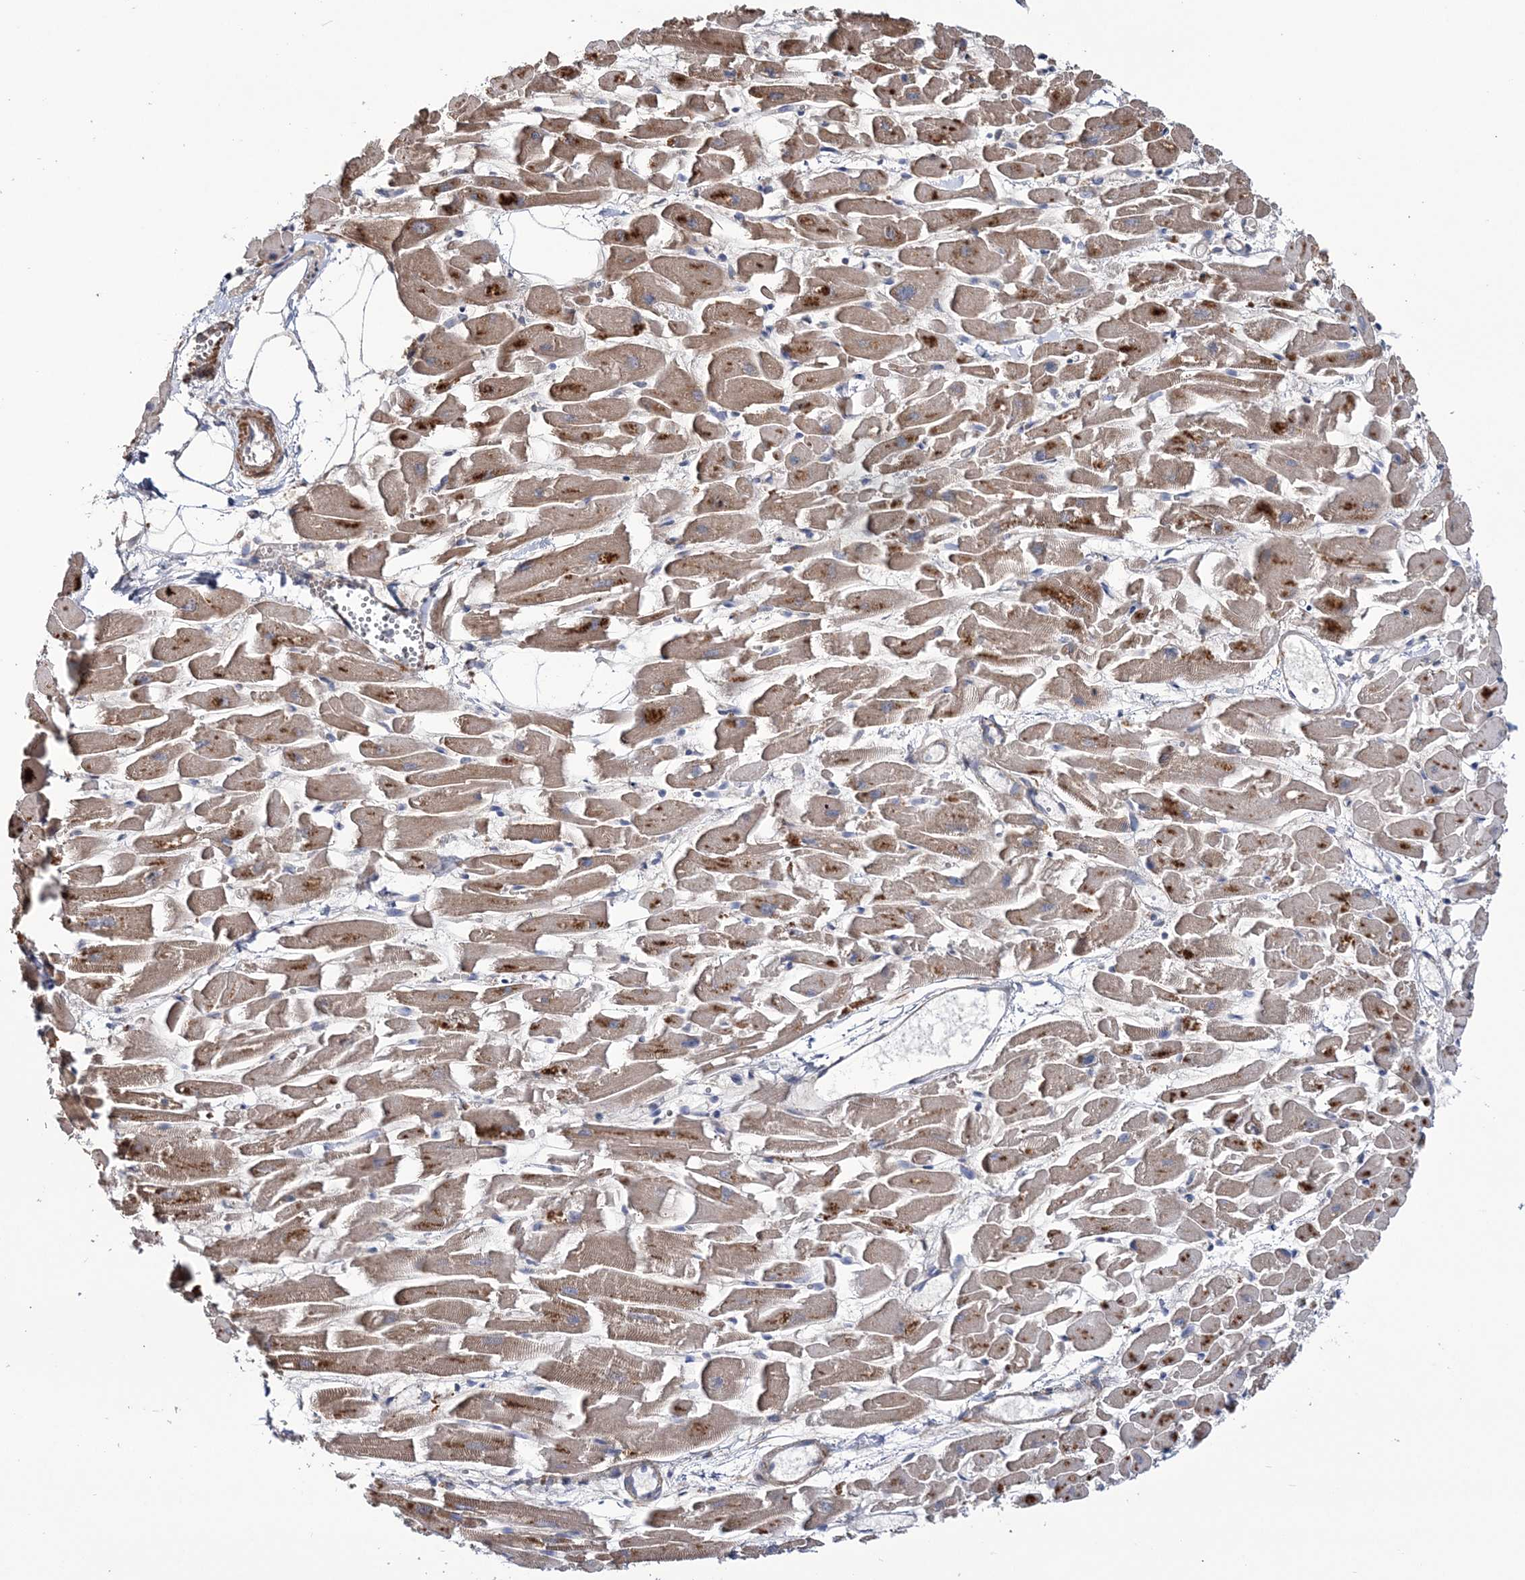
{"staining": {"intensity": "moderate", "quantity": ">75%", "location": "cytoplasmic/membranous"}, "tissue": "heart muscle", "cell_type": "Cardiomyocytes", "image_type": "normal", "snomed": [{"axis": "morphology", "description": "Normal tissue, NOS"}, {"axis": "topography", "description": "Heart"}], "caption": "Protein expression by immunohistochemistry (IHC) shows moderate cytoplasmic/membranous expression in approximately >75% of cardiomyocytes in normal heart muscle.", "gene": "PPP2R2B", "patient": {"sex": "female", "age": 64}}